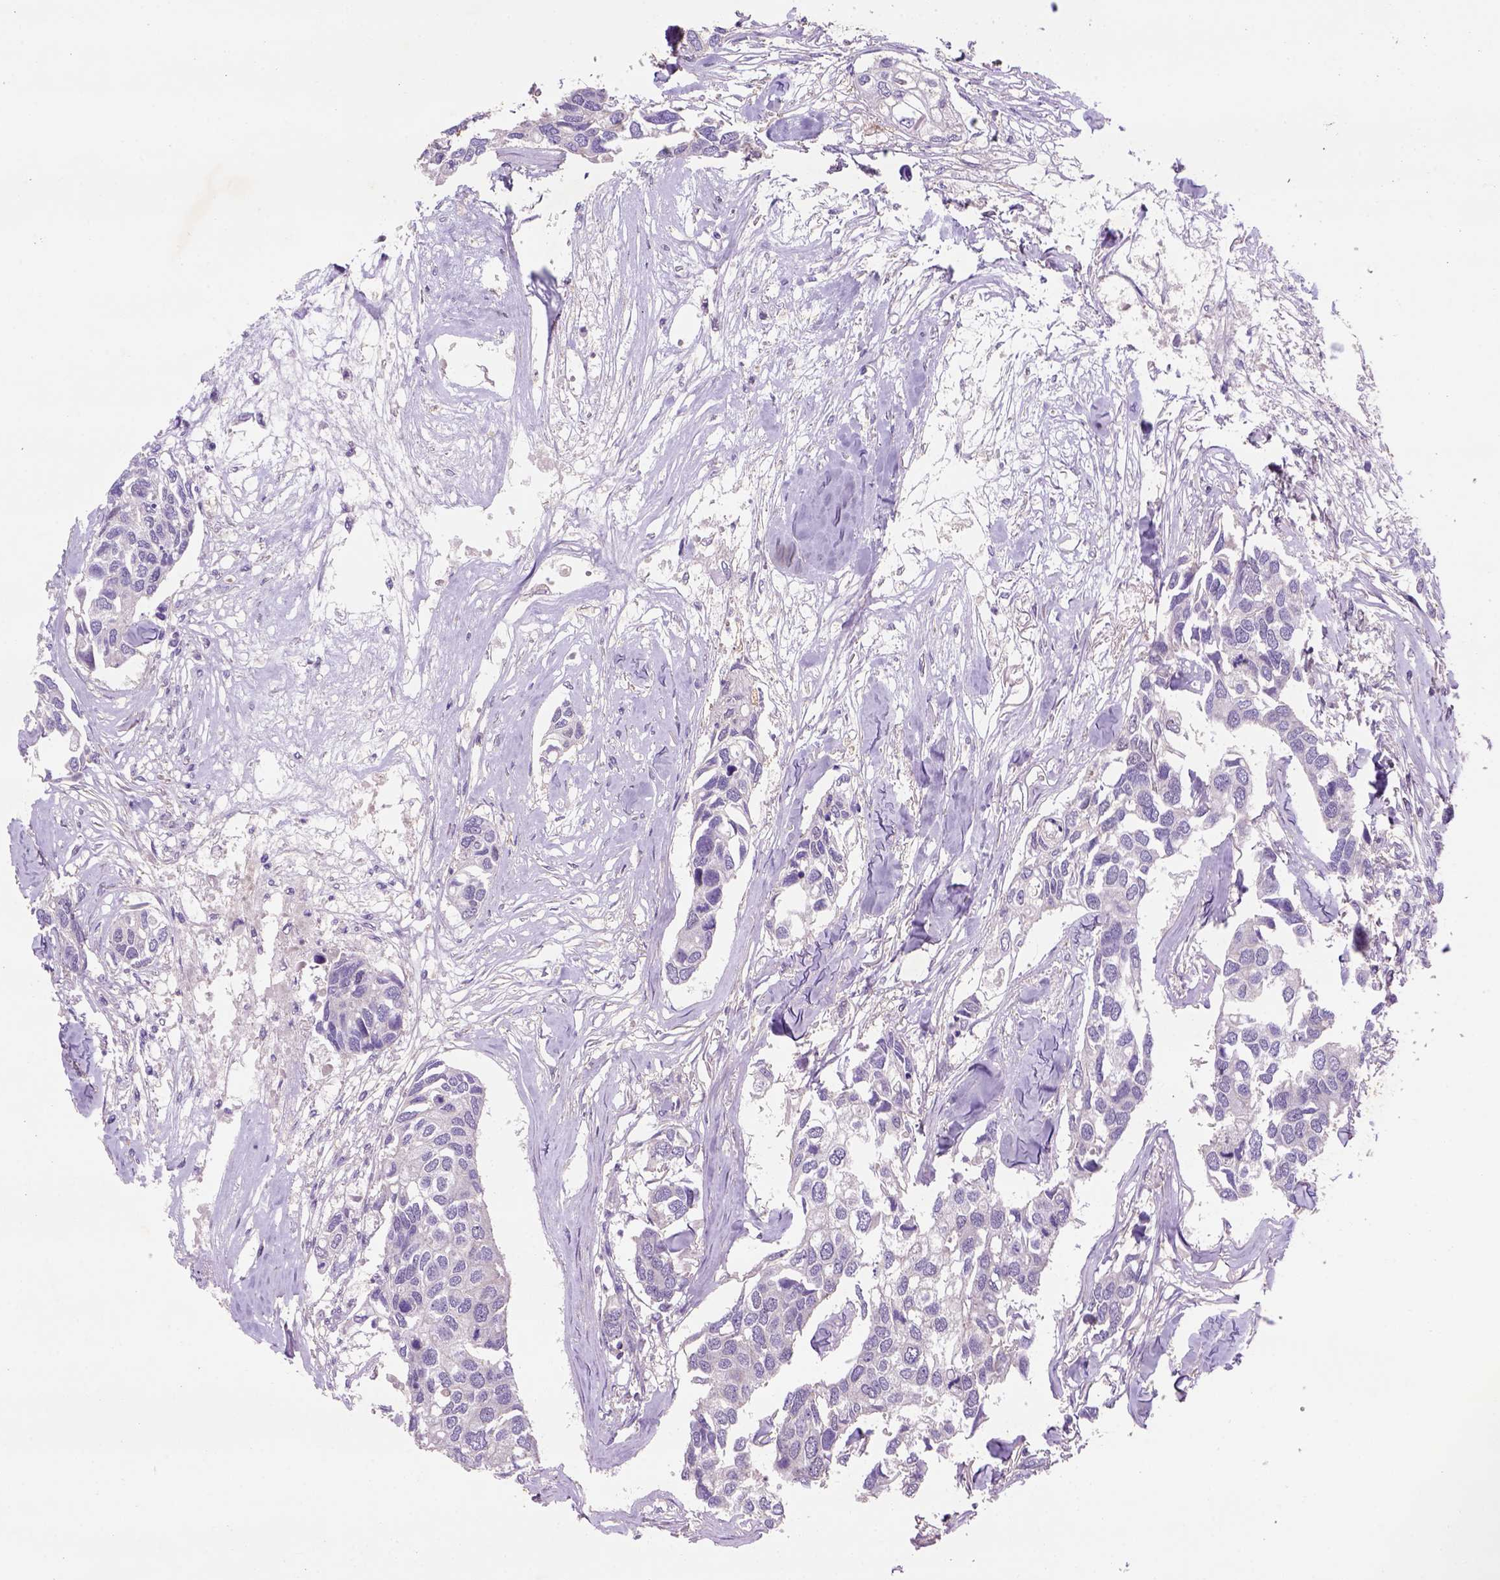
{"staining": {"intensity": "weak", "quantity": "<25%", "location": "cytoplasmic/membranous"}, "tissue": "breast cancer", "cell_type": "Tumor cells", "image_type": "cancer", "snomed": [{"axis": "morphology", "description": "Duct carcinoma"}, {"axis": "topography", "description": "Breast"}], "caption": "IHC photomicrograph of neoplastic tissue: breast infiltrating ductal carcinoma stained with DAB (3,3'-diaminobenzidine) demonstrates no significant protein expression in tumor cells.", "gene": "SCML4", "patient": {"sex": "female", "age": 83}}